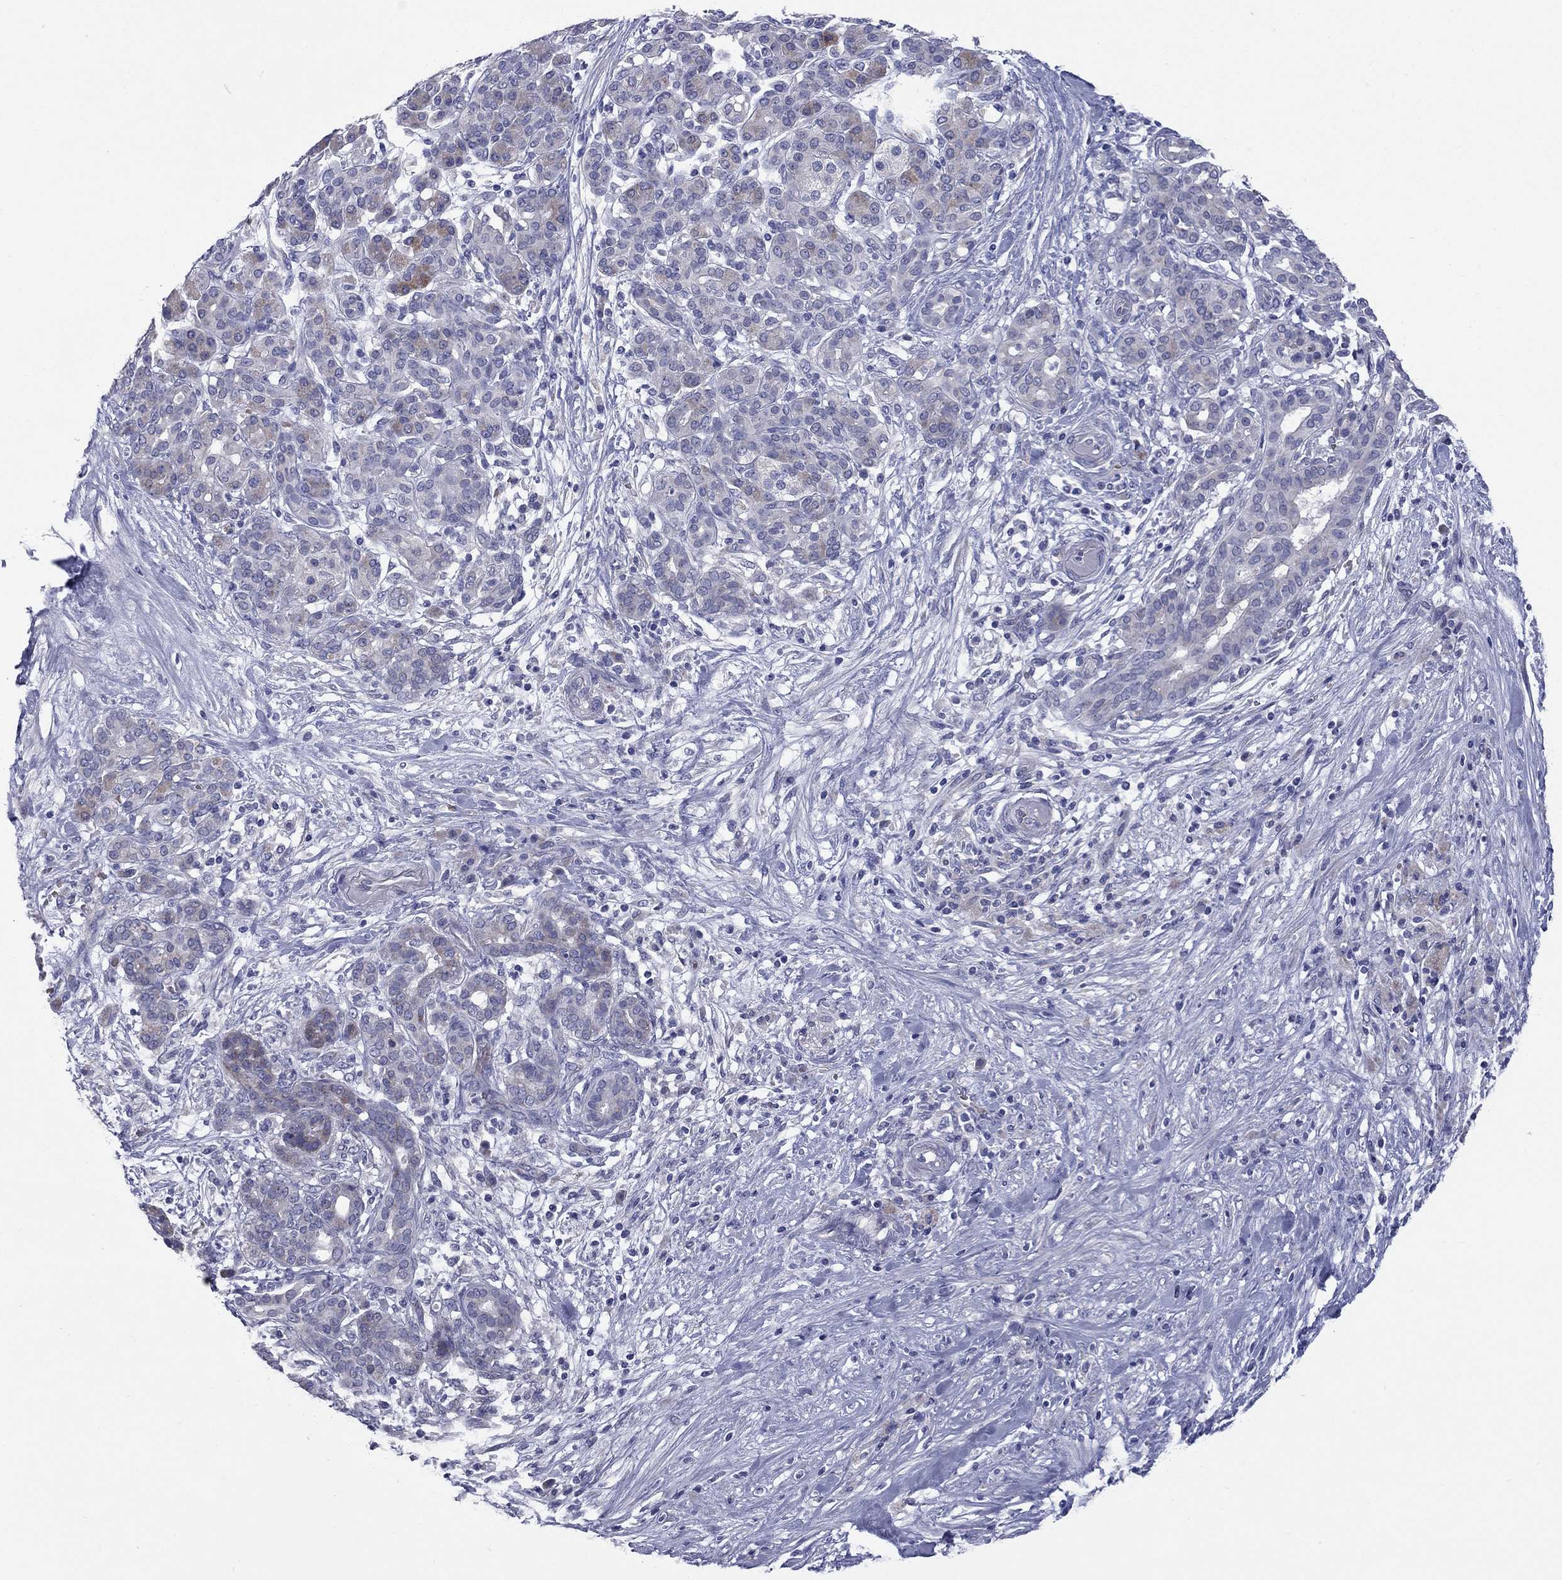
{"staining": {"intensity": "moderate", "quantity": "<25%", "location": "cytoplasmic/membranous"}, "tissue": "pancreatic cancer", "cell_type": "Tumor cells", "image_type": "cancer", "snomed": [{"axis": "morphology", "description": "Adenocarcinoma, NOS"}, {"axis": "topography", "description": "Pancreas"}], "caption": "Immunohistochemical staining of pancreatic adenocarcinoma exhibits low levels of moderate cytoplasmic/membranous protein staining in about <25% of tumor cells.", "gene": "UNC119B", "patient": {"sex": "male", "age": 44}}